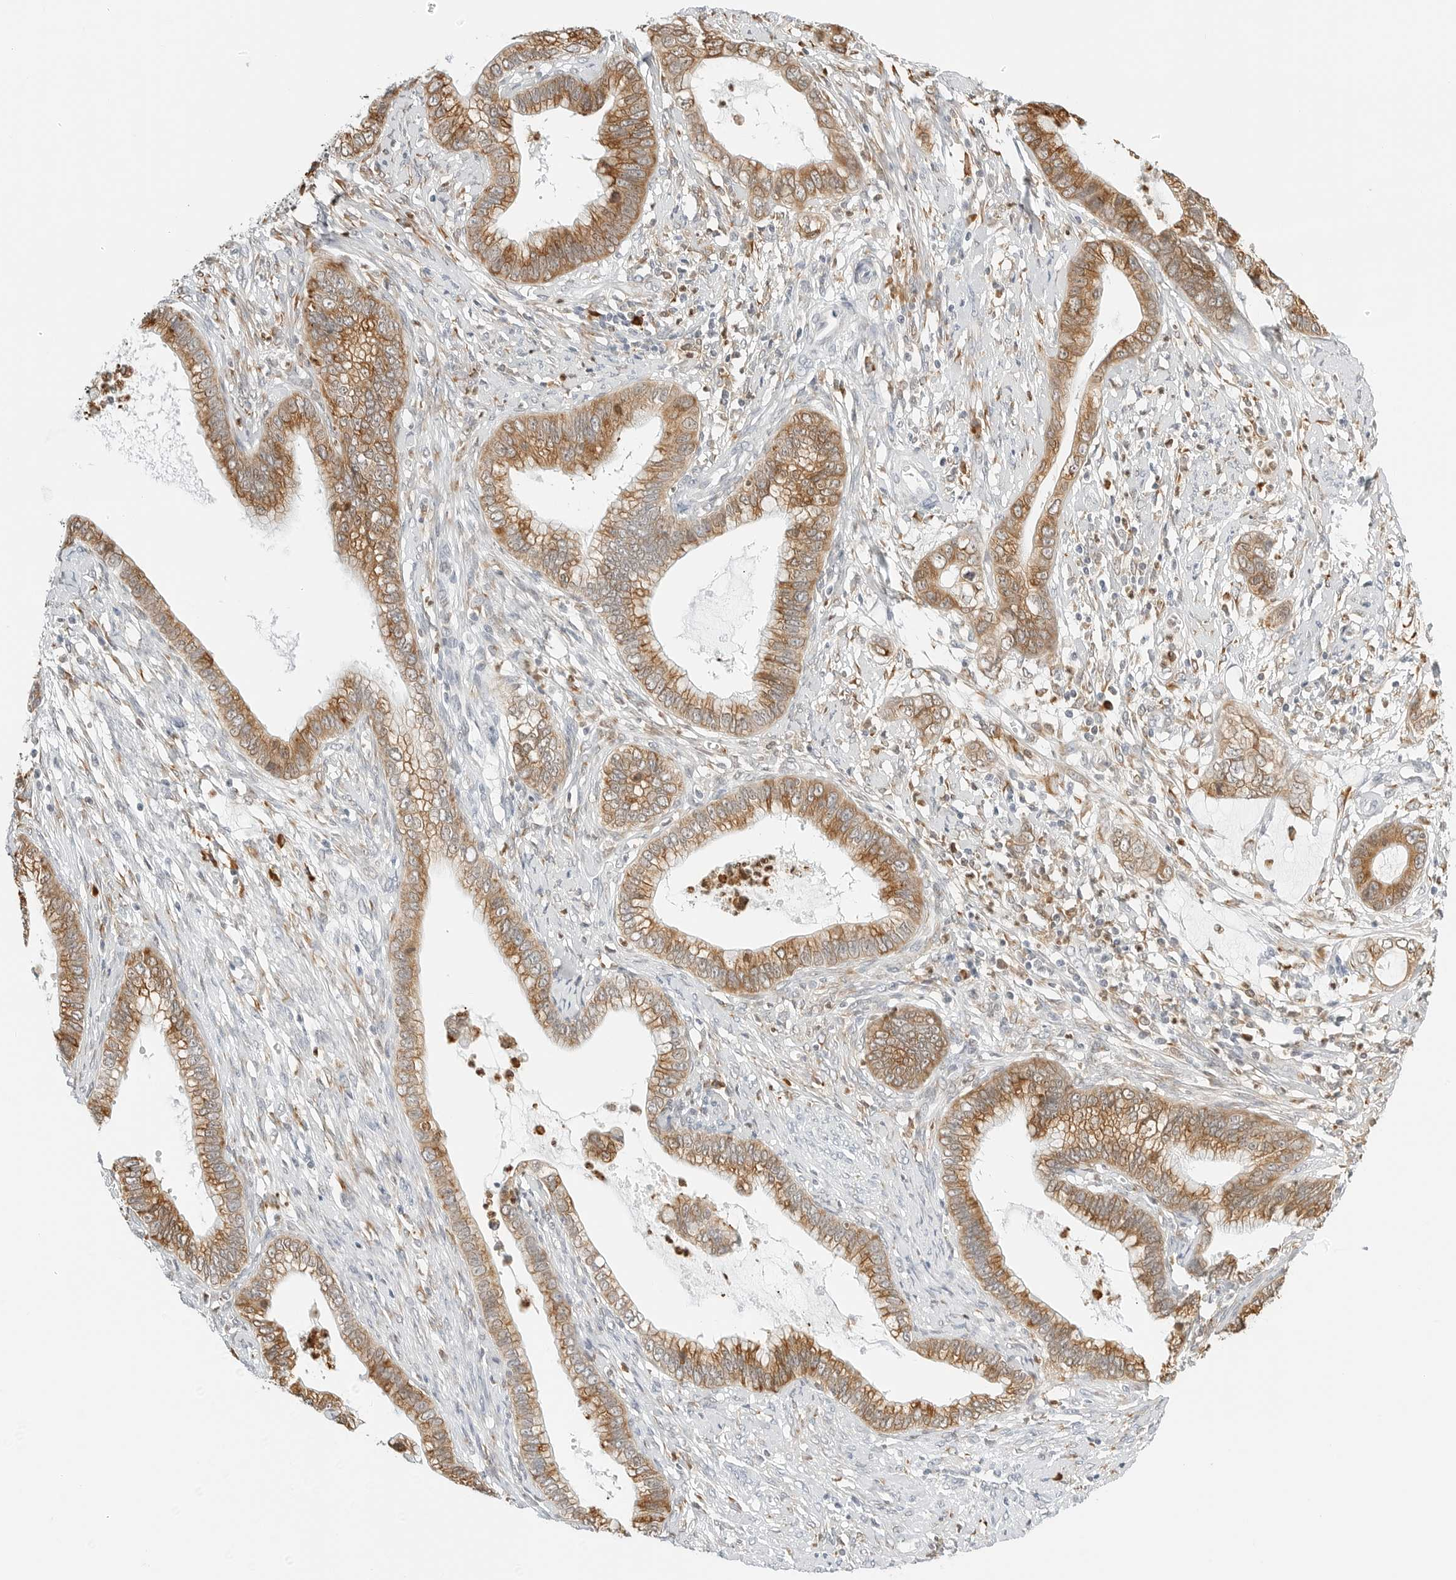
{"staining": {"intensity": "moderate", "quantity": ">75%", "location": "cytoplasmic/membranous"}, "tissue": "cervical cancer", "cell_type": "Tumor cells", "image_type": "cancer", "snomed": [{"axis": "morphology", "description": "Adenocarcinoma, NOS"}, {"axis": "topography", "description": "Cervix"}], "caption": "Protein staining of adenocarcinoma (cervical) tissue reveals moderate cytoplasmic/membranous staining in approximately >75% of tumor cells. The protein of interest is stained brown, and the nuclei are stained in blue (DAB (3,3'-diaminobenzidine) IHC with brightfield microscopy, high magnification).", "gene": "THEM4", "patient": {"sex": "female", "age": 44}}